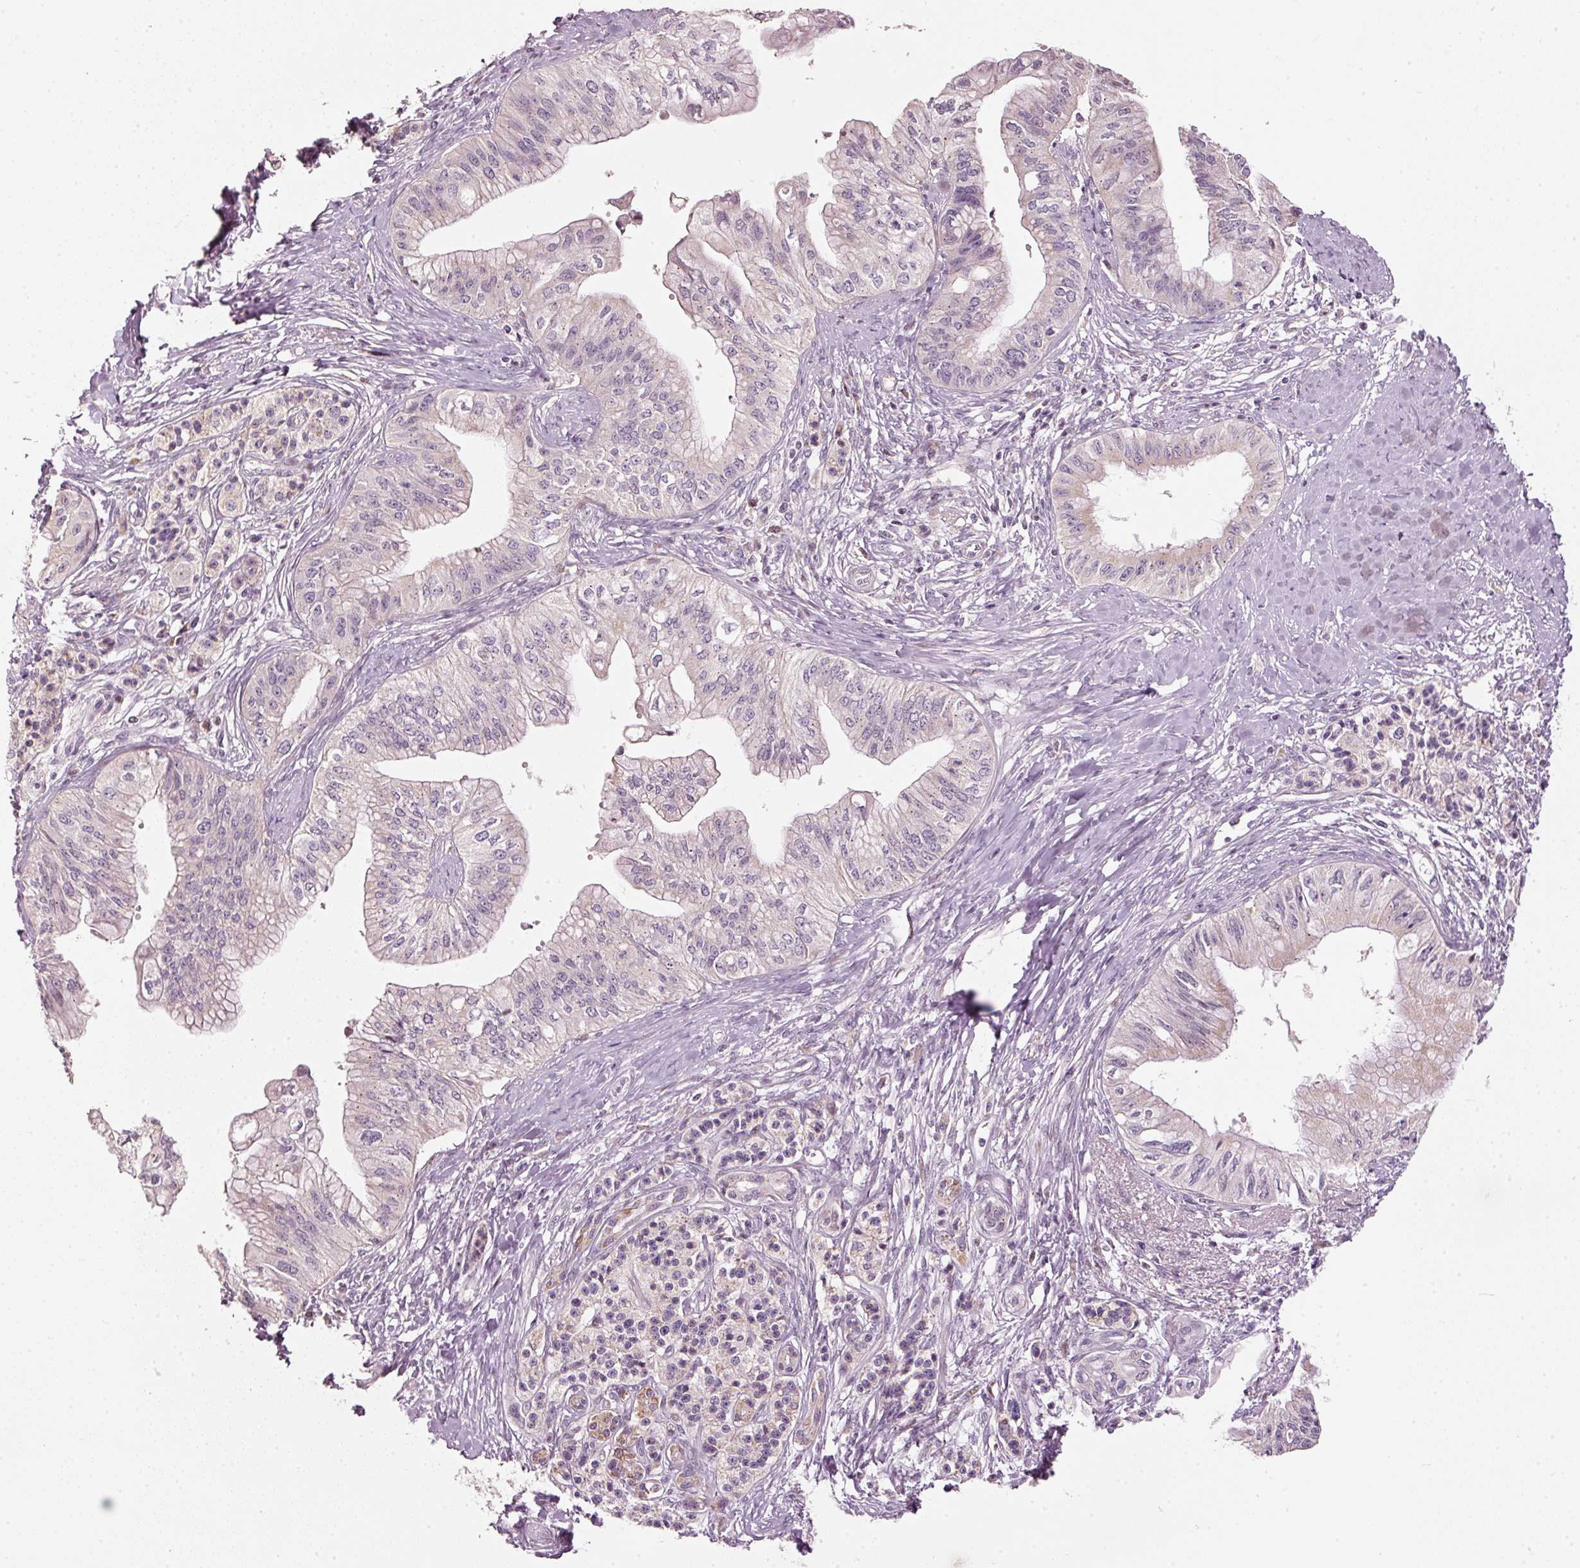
{"staining": {"intensity": "negative", "quantity": "none", "location": "none"}, "tissue": "pancreatic cancer", "cell_type": "Tumor cells", "image_type": "cancer", "snomed": [{"axis": "morphology", "description": "Adenocarcinoma, NOS"}, {"axis": "topography", "description": "Pancreas"}], "caption": "Pancreatic cancer was stained to show a protein in brown. There is no significant positivity in tumor cells. (DAB IHC, high magnification).", "gene": "TOB2", "patient": {"sex": "male", "age": 71}}